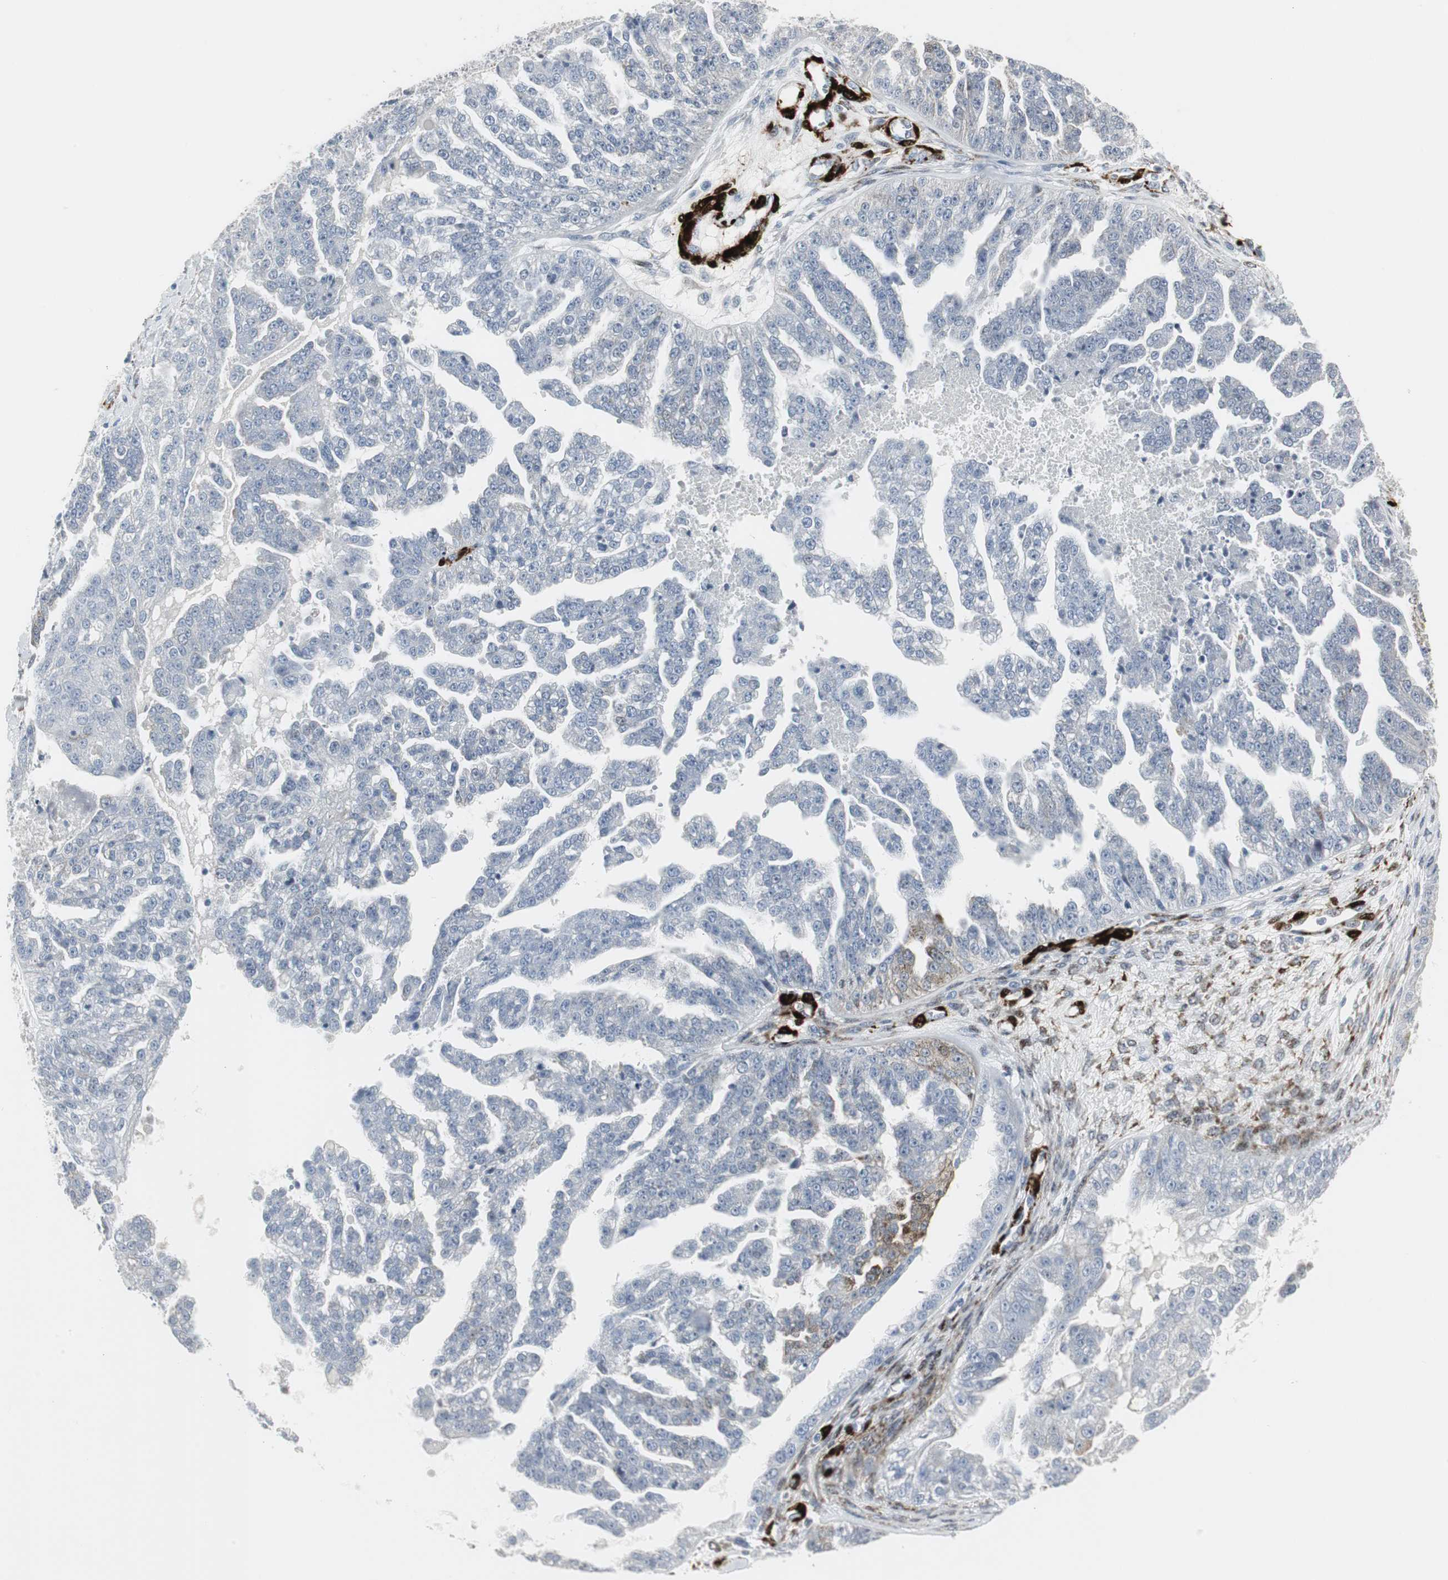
{"staining": {"intensity": "negative", "quantity": "none", "location": "none"}, "tissue": "ovarian cancer", "cell_type": "Tumor cells", "image_type": "cancer", "snomed": [{"axis": "morphology", "description": "Carcinoma, NOS"}, {"axis": "topography", "description": "Soft tissue"}, {"axis": "topography", "description": "Ovary"}], "caption": "Immunohistochemical staining of ovarian cancer (carcinoma) demonstrates no significant expression in tumor cells.", "gene": "PPP1R14A", "patient": {"sex": "female", "age": 54}}